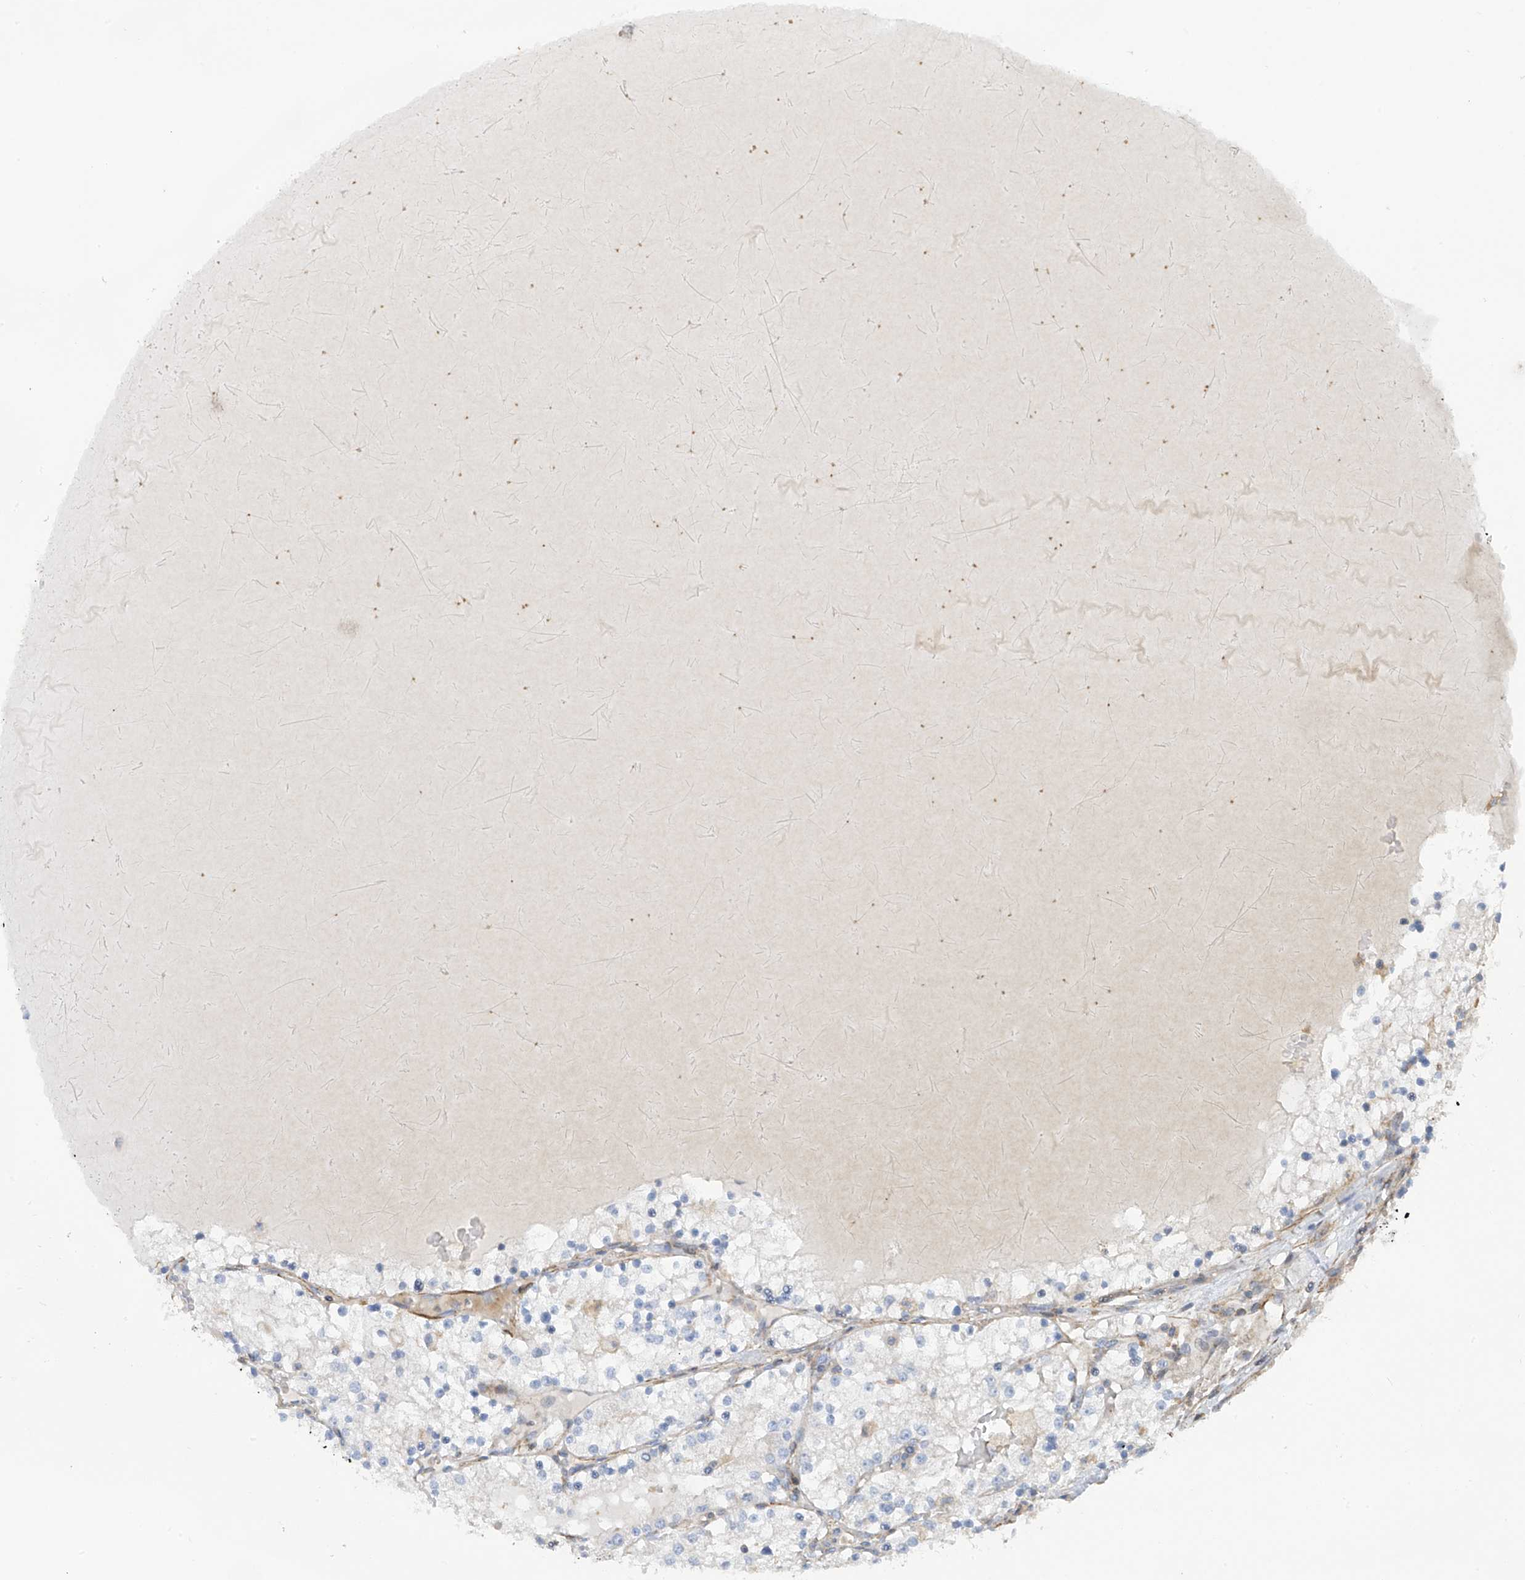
{"staining": {"intensity": "negative", "quantity": "none", "location": "none"}, "tissue": "renal cancer", "cell_type": "Tumor cells", "image_type": "cancer", "snomed": [{"axis": "morphology", "description": "Normal tissue, NOS"}, {"axis": "morphology", "description": "Adenocarcinoma, NOS"}, {"axis": "topography", "description": "Kidney"}], "caption": "Immunohistochemical staining of renal cancer reveals no significant staining in tumor cells.", "gene": "SLC43A3", "patient": {"sex": "male", "age": 68}}